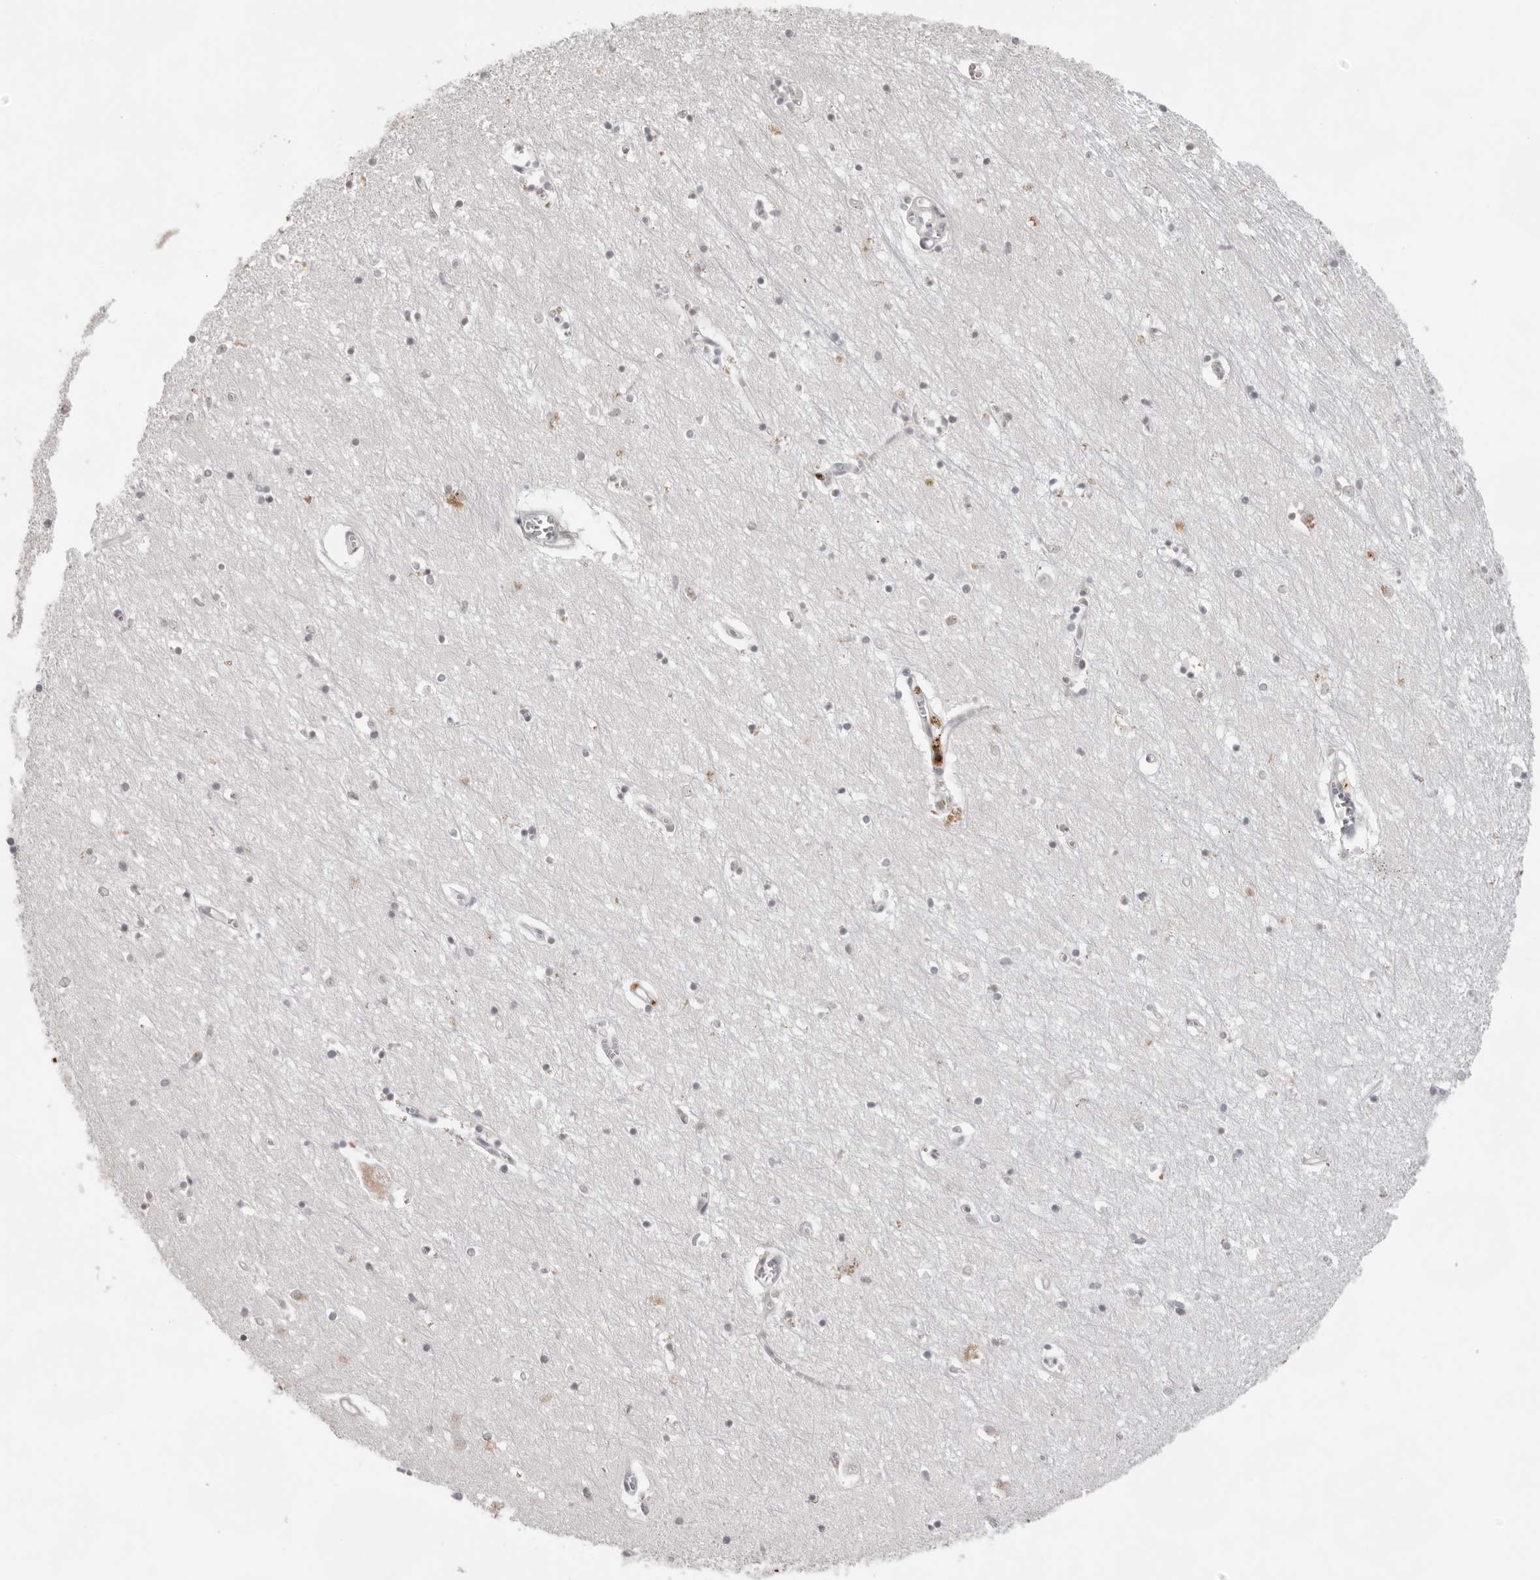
{"staining": {"intensity": "weak", "quantity": "25%-75%", "location": "nuclear"}, "tissue": "hippocampus", "cell_type": "Glial cells", "image_type": "normal", "snomed": [{"axis": "morphology", "description": "Normal tissue, NOS"}, {"axis": "topography", "description": "Hippocampus"}], "caption": "An immunohistochemistry (IHC) photomicrograph of unremarkable tissue is shown. Protein staining in brown labels weak nuclear positivity in hippocampus within glial cells. Ihc stains the protein in brown and the nuclei are stained blue.", "gene": "EXOSC10", "patient": {"sex": "male", "age": 70}}